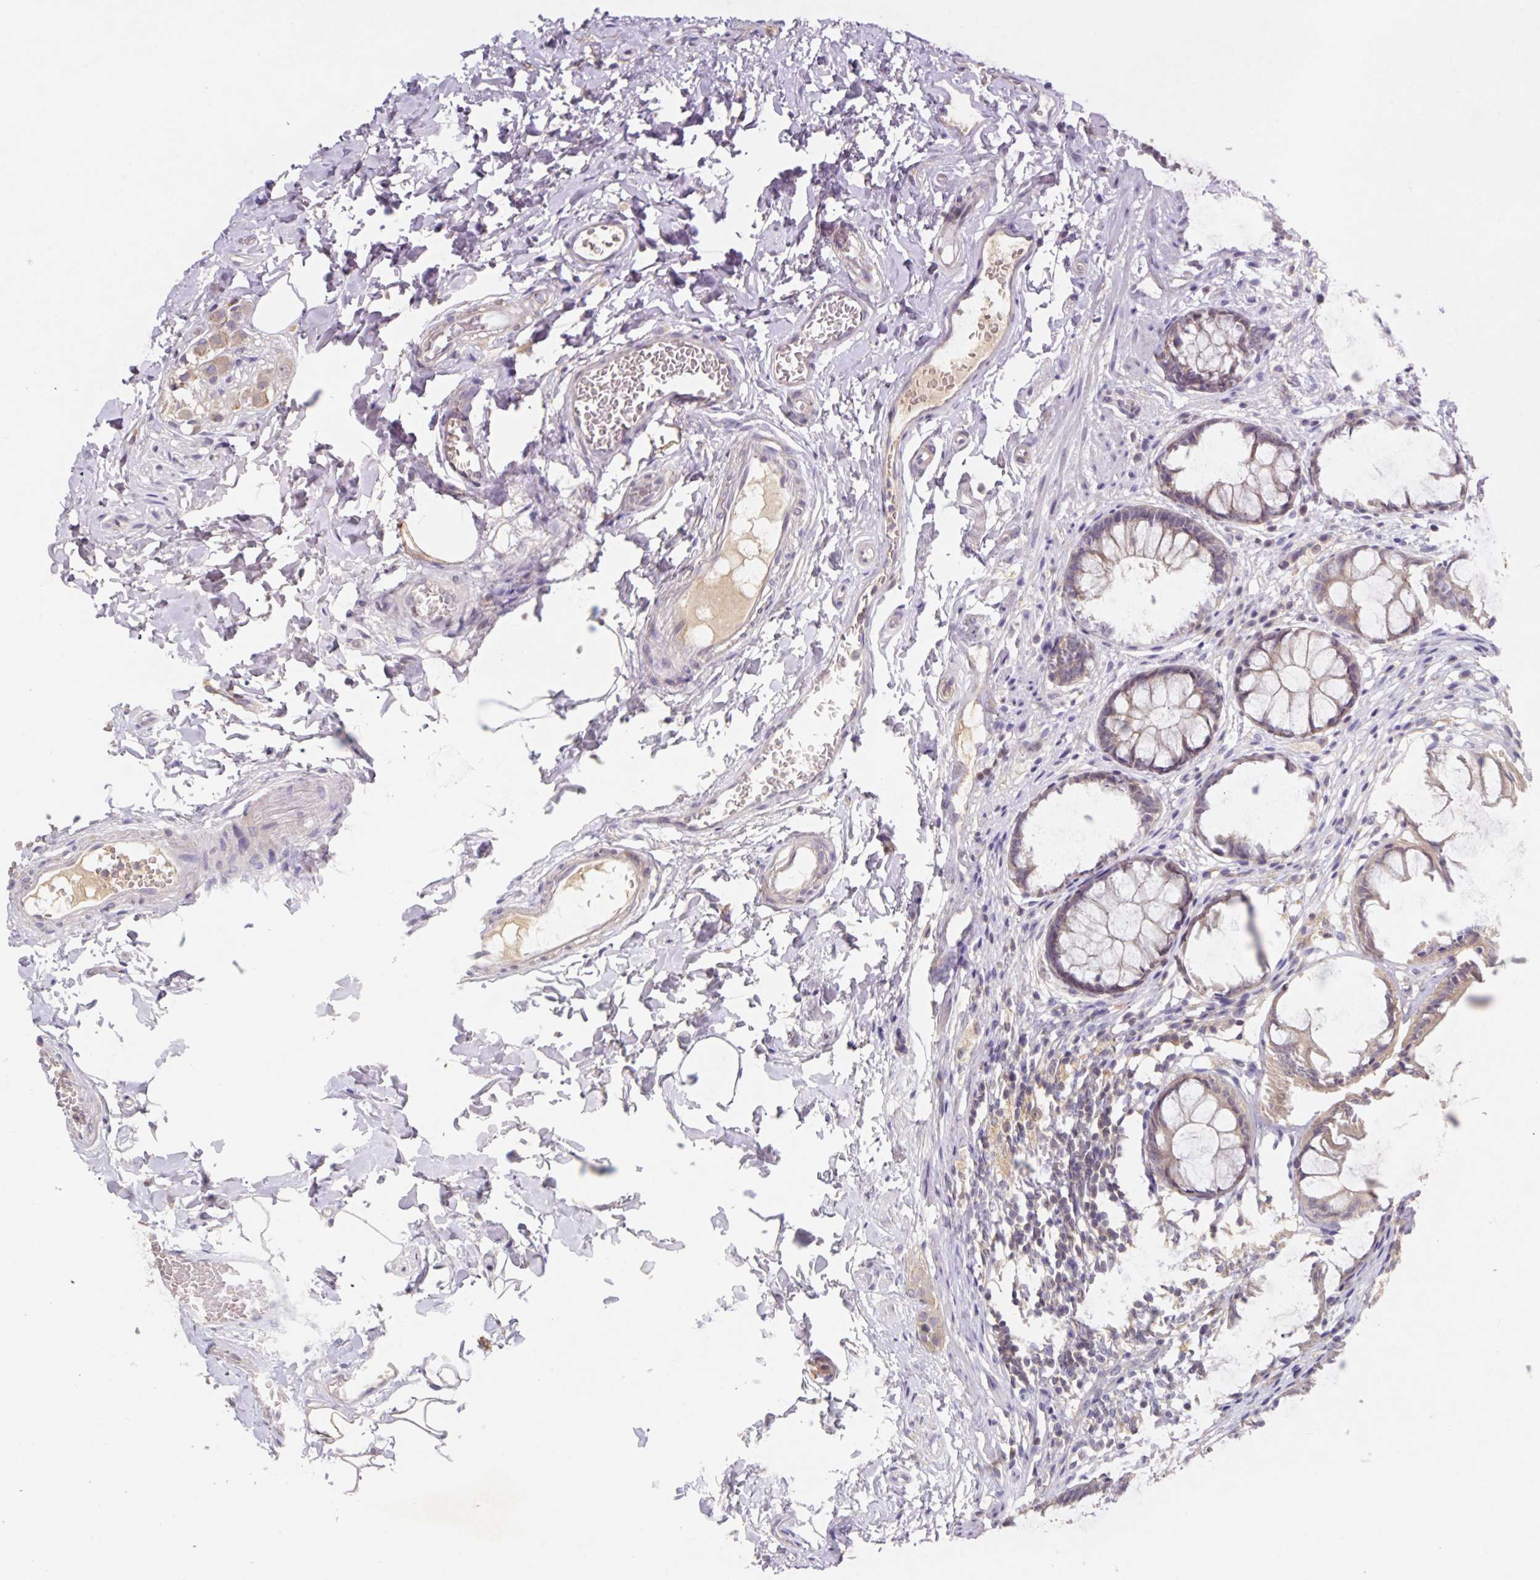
{"staining": {"intensity": "weak", "quantity": "25%-75%", "location": "cytoplasmic/membranous"}, "tissue": "rectum", "cell_type": "Glandular cells", "image_type": "normal", "snomed": [{"axis": "morphology", "description": "Normal tissue, NOS"}, {"axis": "topography", "description": "Rectum"}], "caption": "Weak cytoplasmic/membranous expression for a protein is identified in about 25%-75% of glandular cells of benign rectum using immunohistochemistry (IHC).", "gene": "HEPN1", "patient": {"sex": "female", "age": 62}}